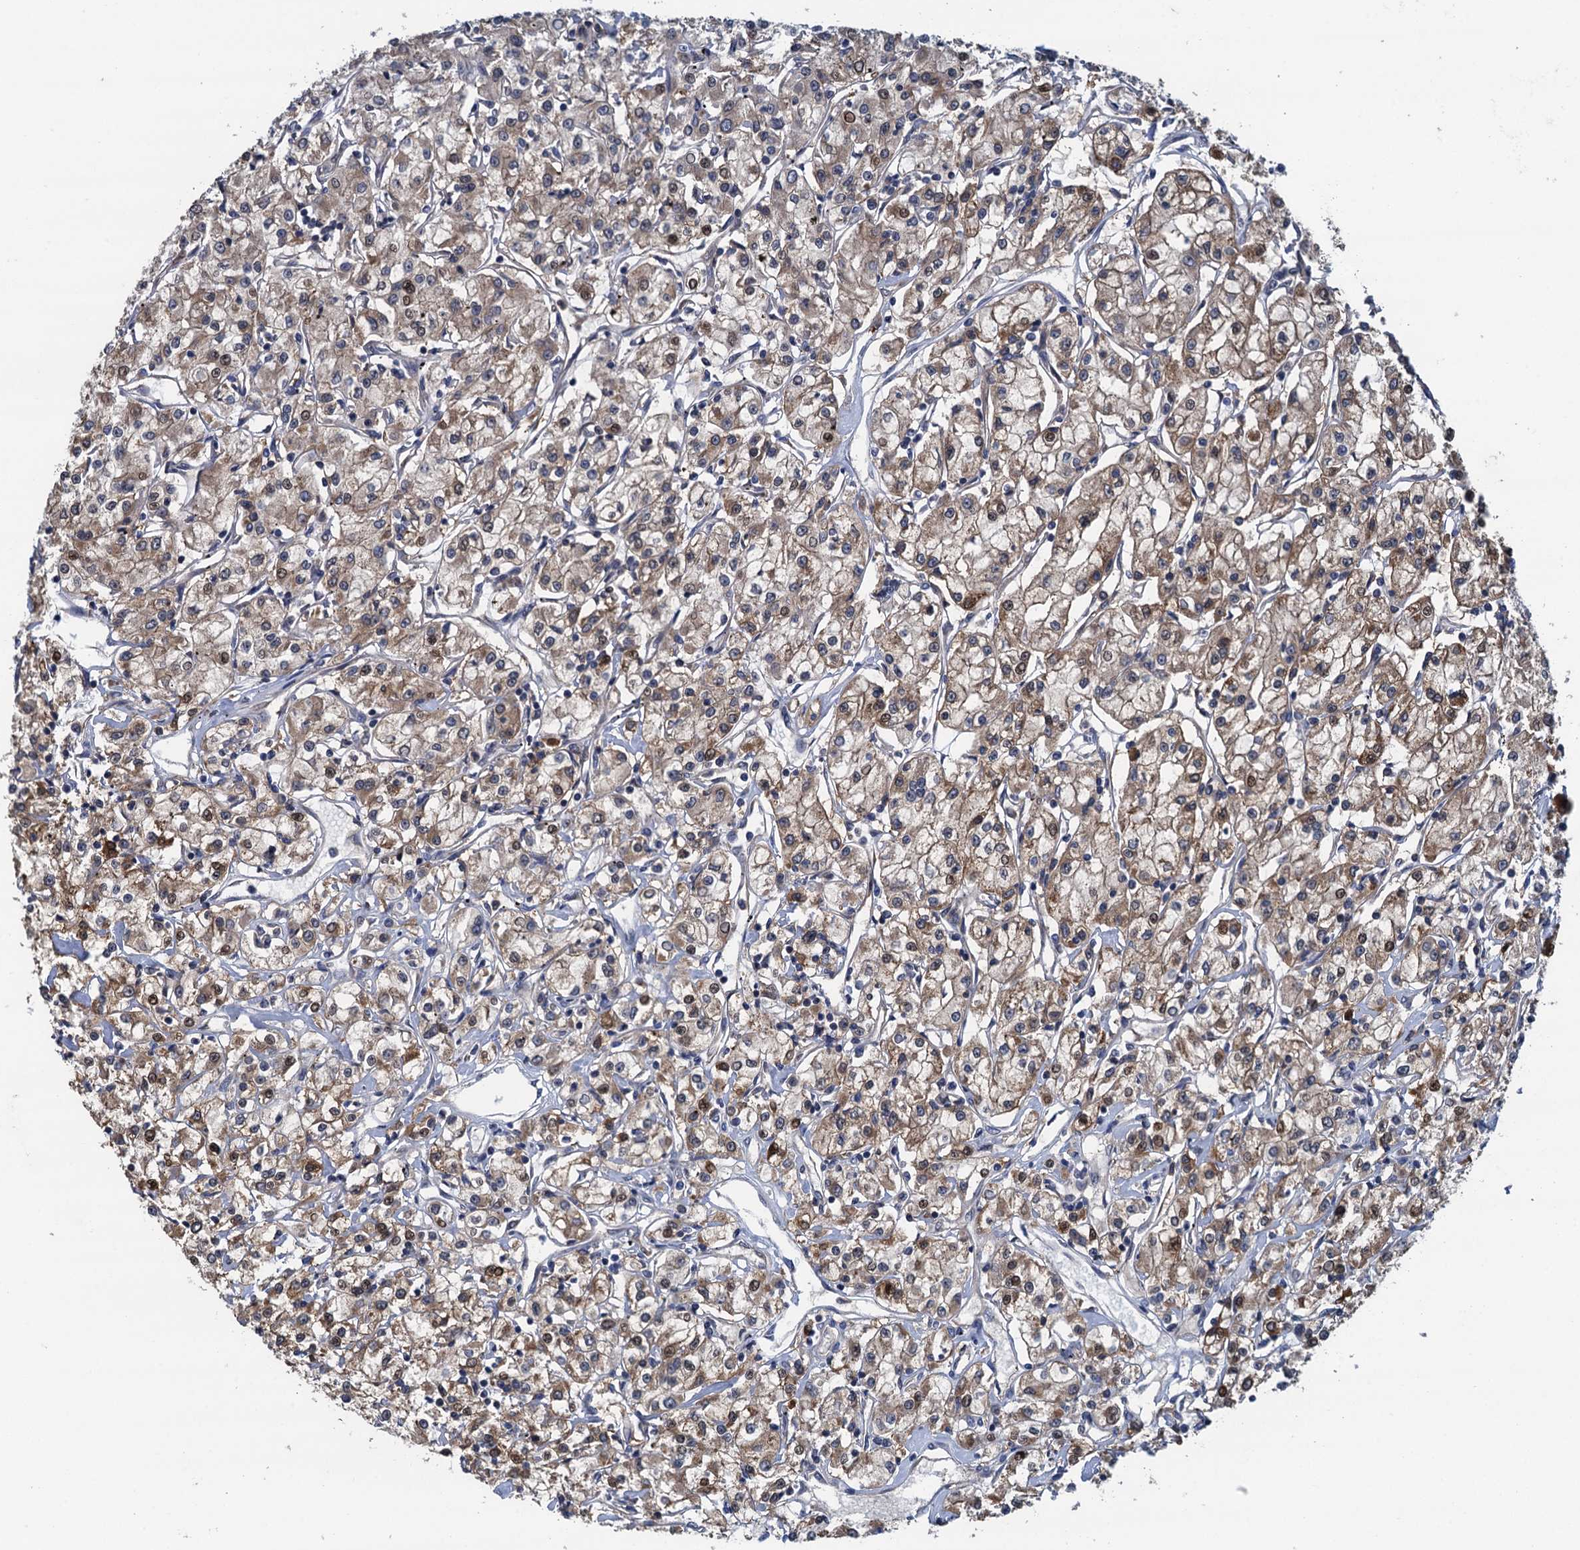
{"staining": {"intensity": "weak", "quantity": ">75%", "location": "cytoplasmic/membranous,nuclear"}, "tissue": "renal cancer", "cell_type": "Tumor cells", "image_type": "cancer", "snomed": [{"axis": "morphology", "description": "Adenocarcinoma, NOS"}, {"axis": "topography", "description": "Kidney"}], "caption": "Immunohistochemistry (IHC) photomicrograph of neoplastic tissue: human renal adenocarcinoma stained using IHC displays low levels of weak protein expression localized specifically in the cytoplasmic/membranous and nuclear of tumor cells, appearing as a cytoplasmic/membranous and nuclear brown color.", "gene": "CNTN5", "patient": {"sex": "female", "age": 59}}